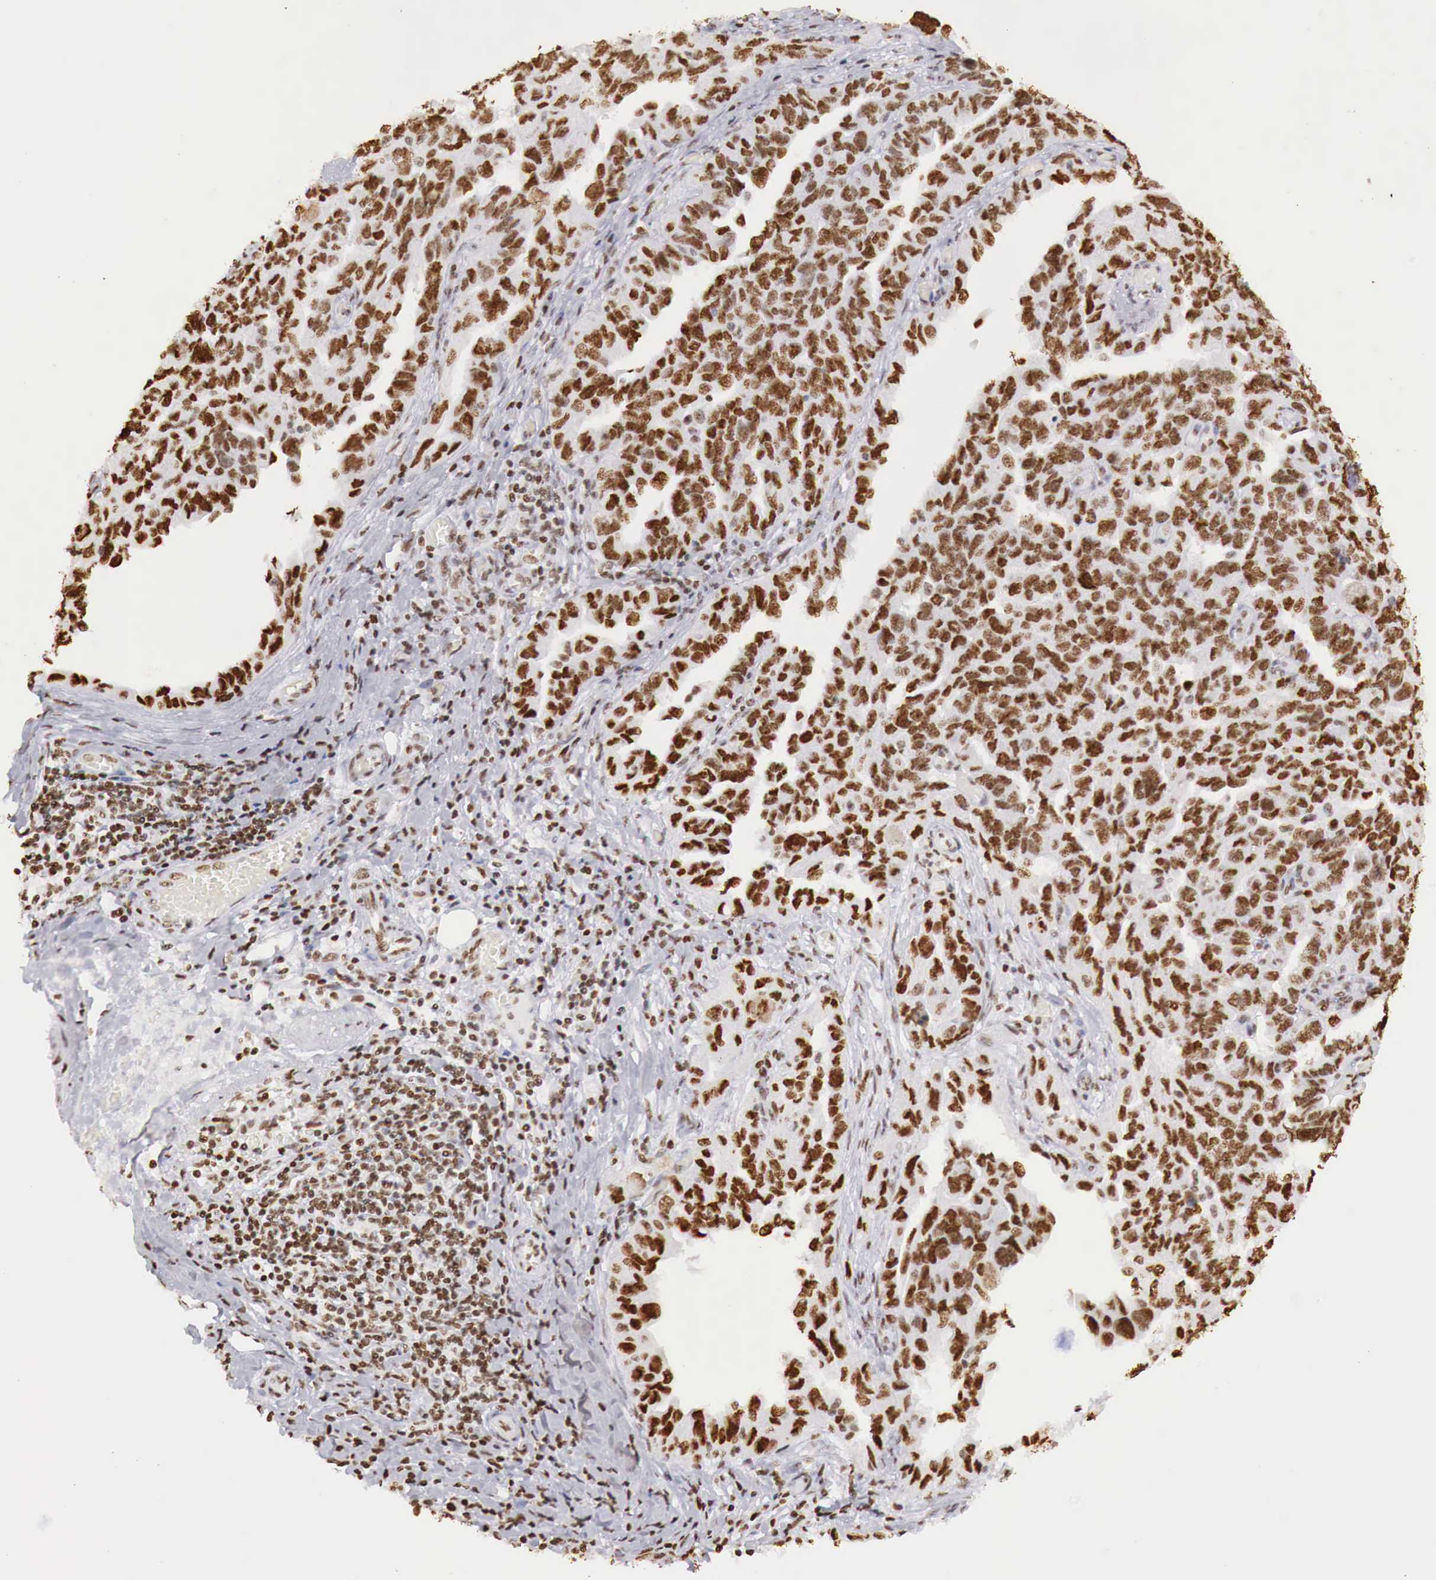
{"staining": {"intensity": "strong", "quantity": ">75%", "location": "nuclear"}, "tissue": "ovarian cancer", "cell_type": "Tumor cells", "image_type": "cancer", "snomed": [{"axis": "morphology", "description": "Cystadenocarcinoma, serous, NOS"}, {"axis": "topography", "description": "Ovary"}], "caption": "IHC image of ovarian cancer (serous cystadenocarcinoma) stained for a protein (brown), which demonstrates high levels of strong nuclear positivity in about >75% of tumor cells.", "gene": "DKC1", "patient": {"sex": "female", "age": 64}}